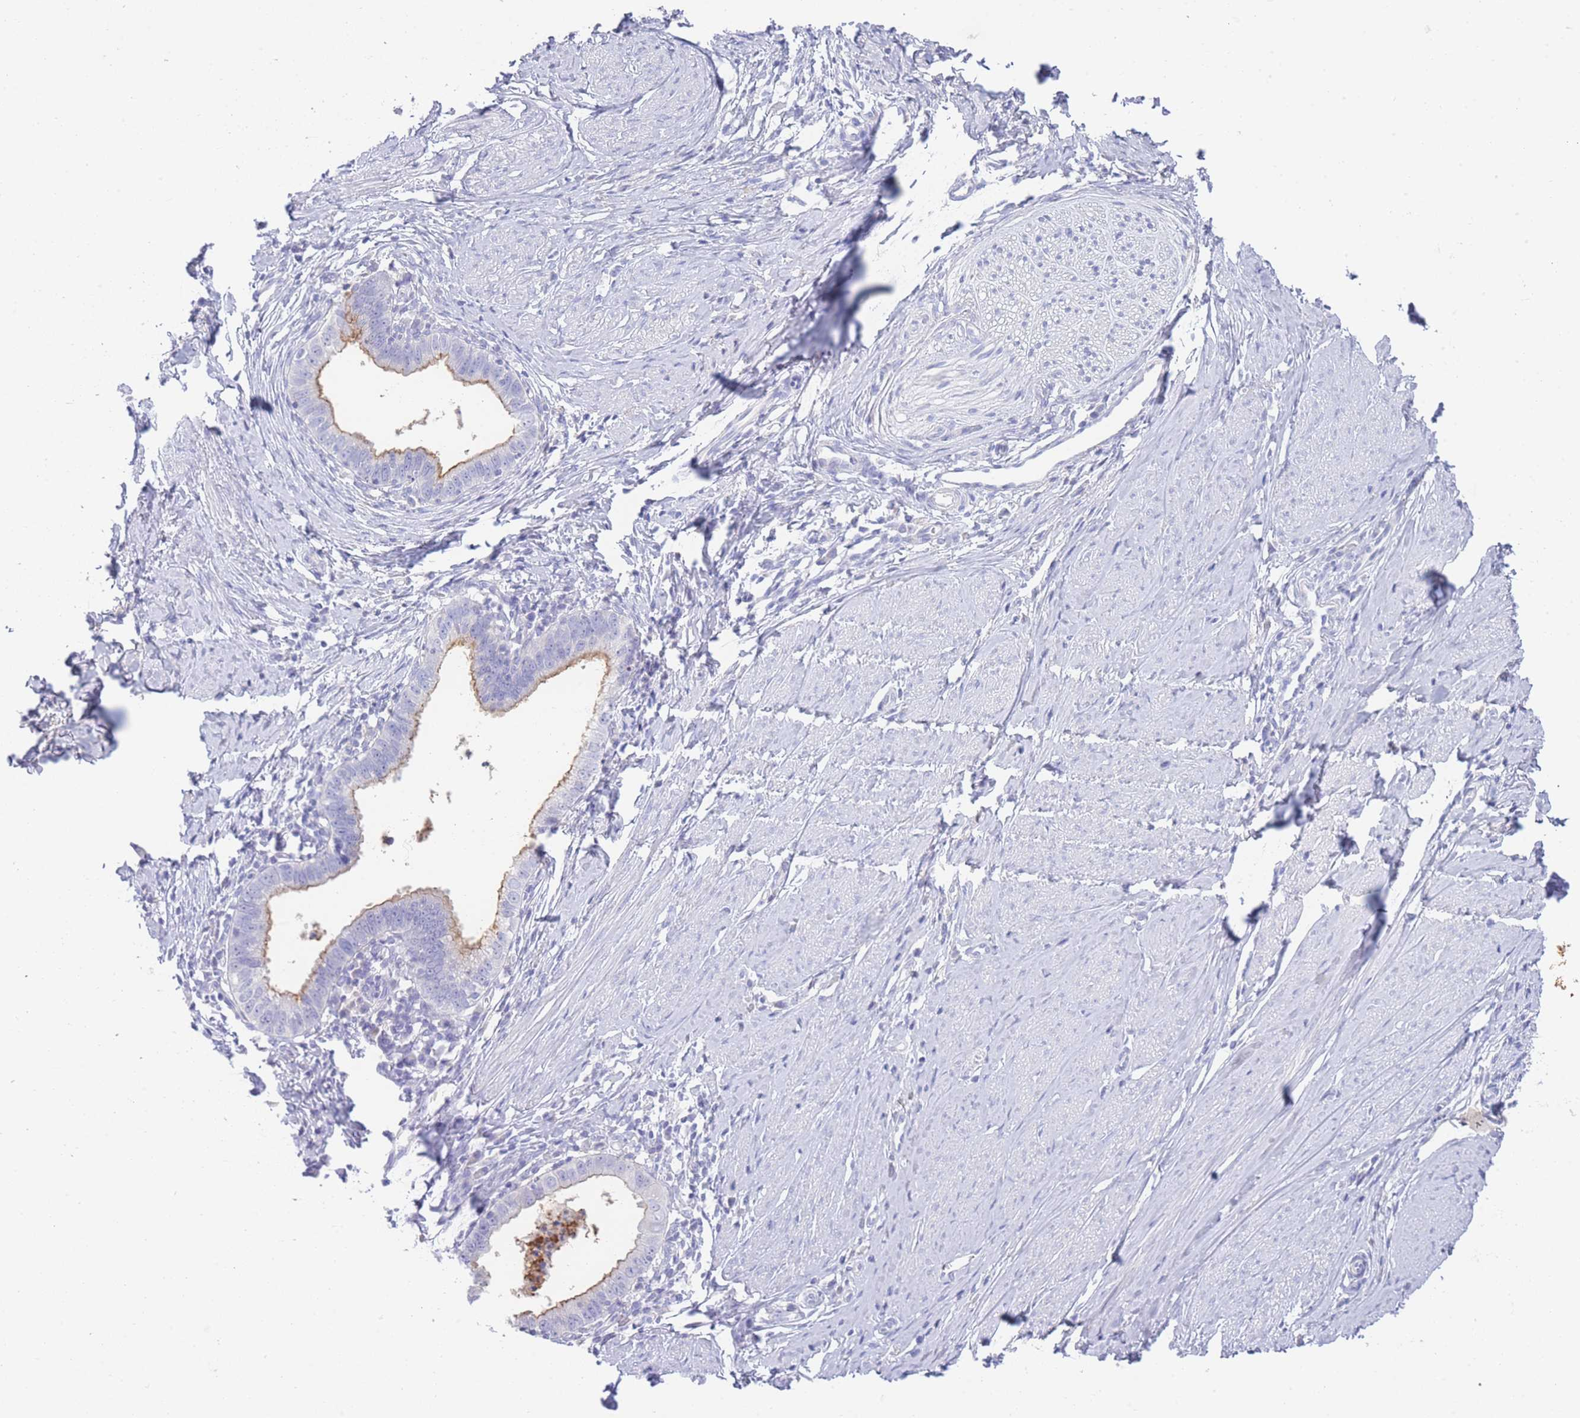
{"staining": {"intensity": "moderate", "quantity": "<25%", "location": "cytoplasmic/membranous"}, "tissue": "cervical cancer", "cell_type": "Tumor cells", "image_type": "cancer", "snomed": [{"axis": "morphology", "description": "Adenocarcinoma, NOS"}, {"axis": "topography", "description": "Cervix"}], "caption": "Tumor cells display moderate cytoplasmic/membranous staining in approximately <25% of cells in adenocarcinoma (cervical). The protein is stained brown, and the nuclei are stained in blue (DAB (3,3'-diaminobenzidine) IHC with brightfield microscopy, high magnification).", "gene": "LRRC37A", "patient": {"sex": "female", "age": 36}}